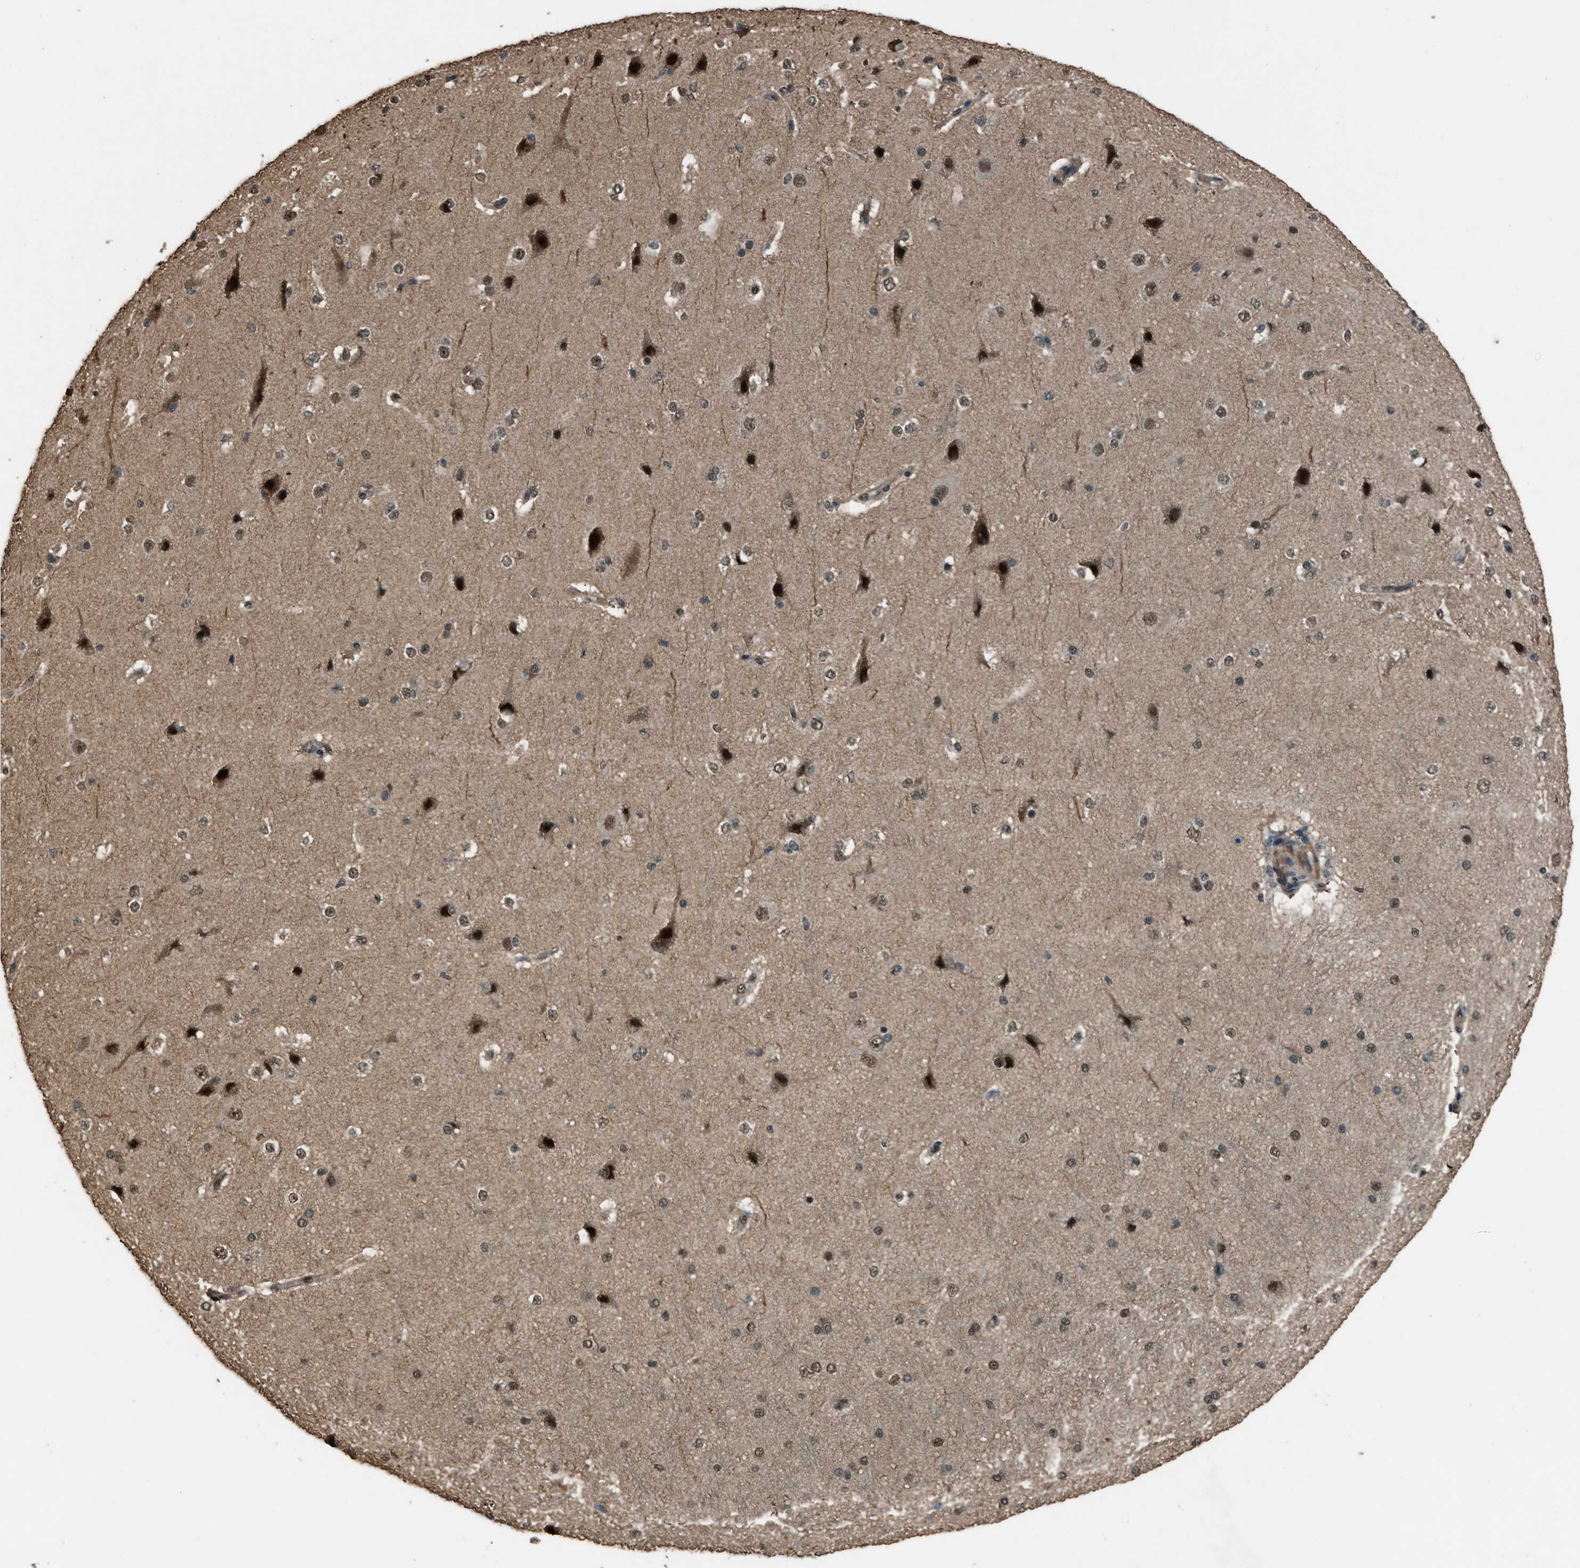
{"staining": {"intensity": "negative", "quantity": "none", "location": "none"}, "tissue": "cerebral cortex", "cell_type": "Endothelial cells", "image_type": "normal", "snomed": [{"axis": "morphology", "description": "Normal tissue, NOS"}, {"axis": "morphology", "description": "Developmental malformation"}, {"axis": "topography", "description": "Cerebral cortex"}], "caption": "Protein analysis of unremarkable cerebral cortex demonstrates no significant staining in endothelial cells. (Stains: DAB immunohistochemistry with hematoxylin counter stain, Microscopy: brightfield microscopy at high magnification).", "gene": "SERTAD2", "patient": {"sex": "female", "age": 30}}